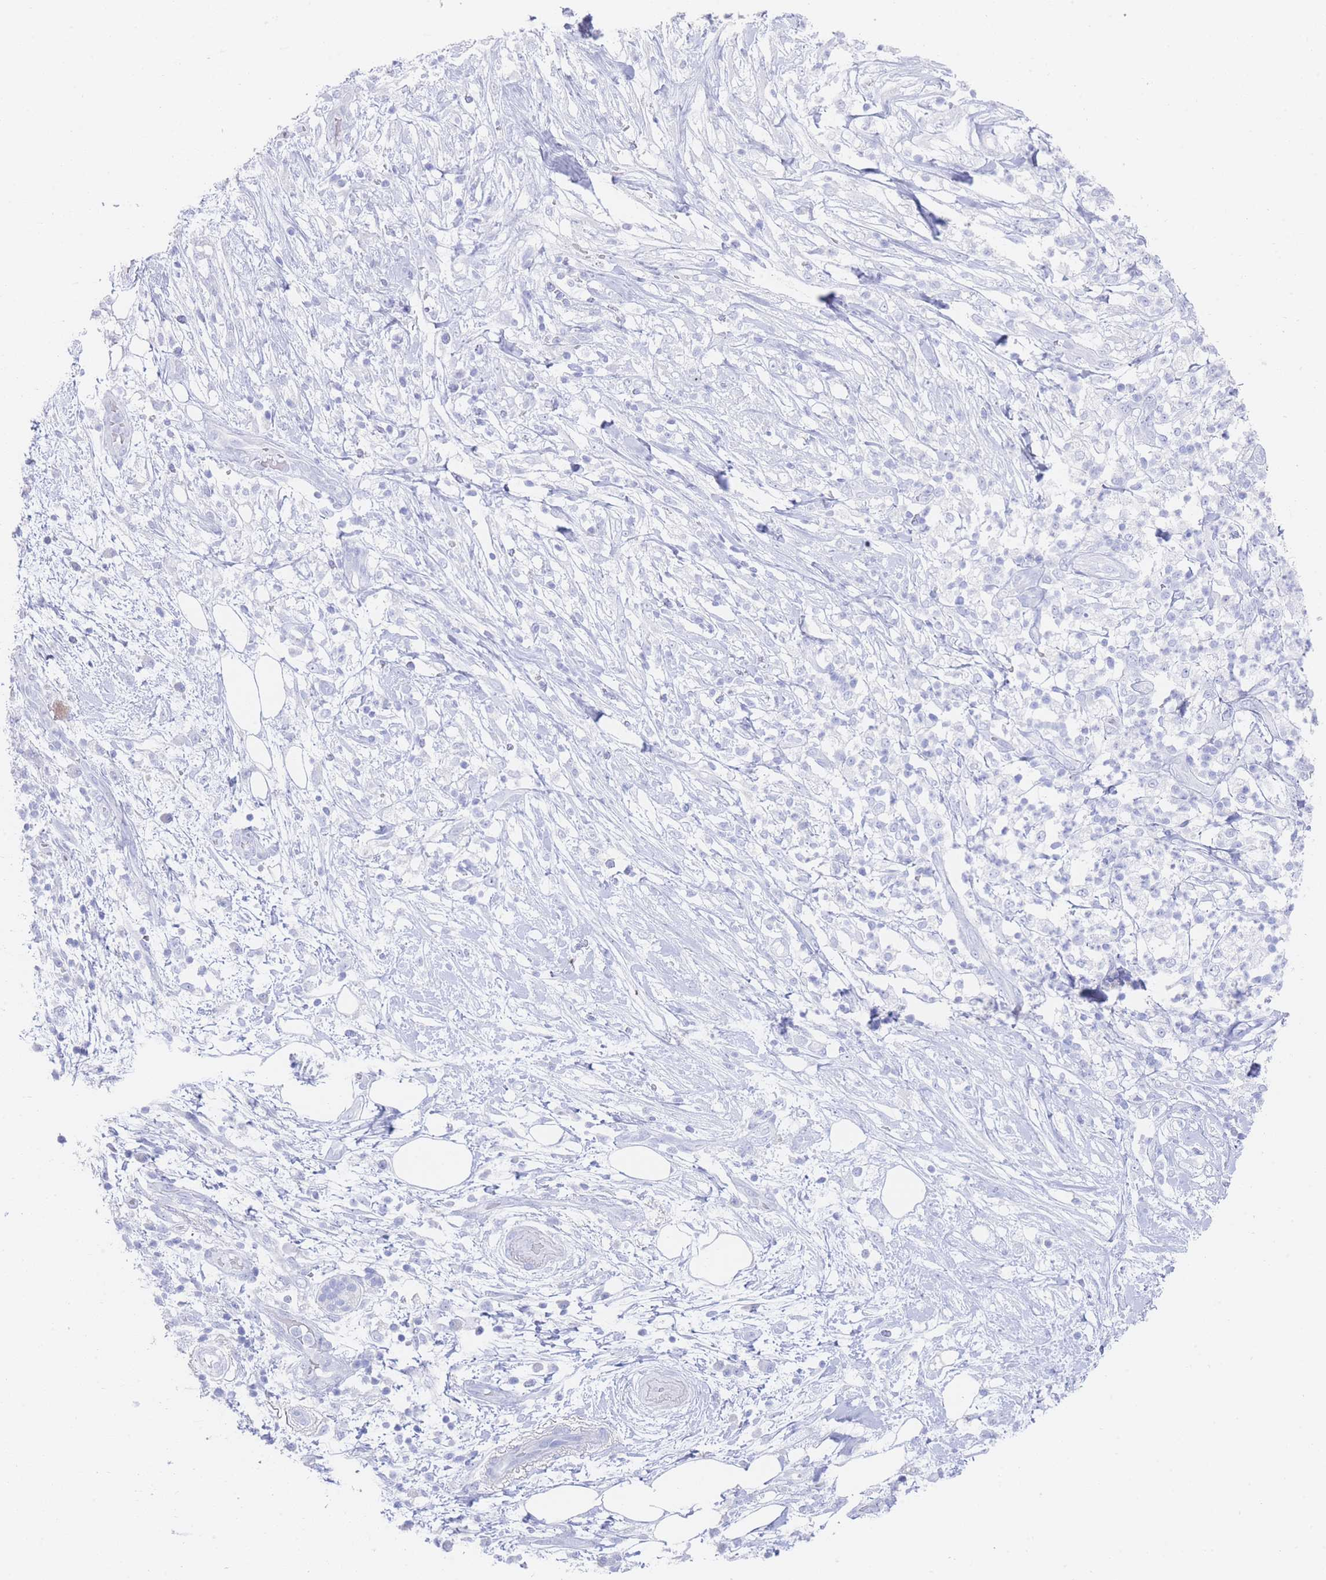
{"staining": {"intensity": "negative", "quantity": "none", "location": "none"}, "tissue": "pancreatic cancer", "cell_type": "Tumor cells", "image_type": "cancer", "snomed": [{"axis": "morphology", "description": "Adenocarcinoma, NOS"}, {"axis": "topography", "description": "Pancreas"}], "caption": "Histopathology image shows no significant protein staining in tumor cells of pancreatic cancer (adenocarcinoma).", "gene": "LRRC37A", "patient": {"sex": "female", "age": 72}}